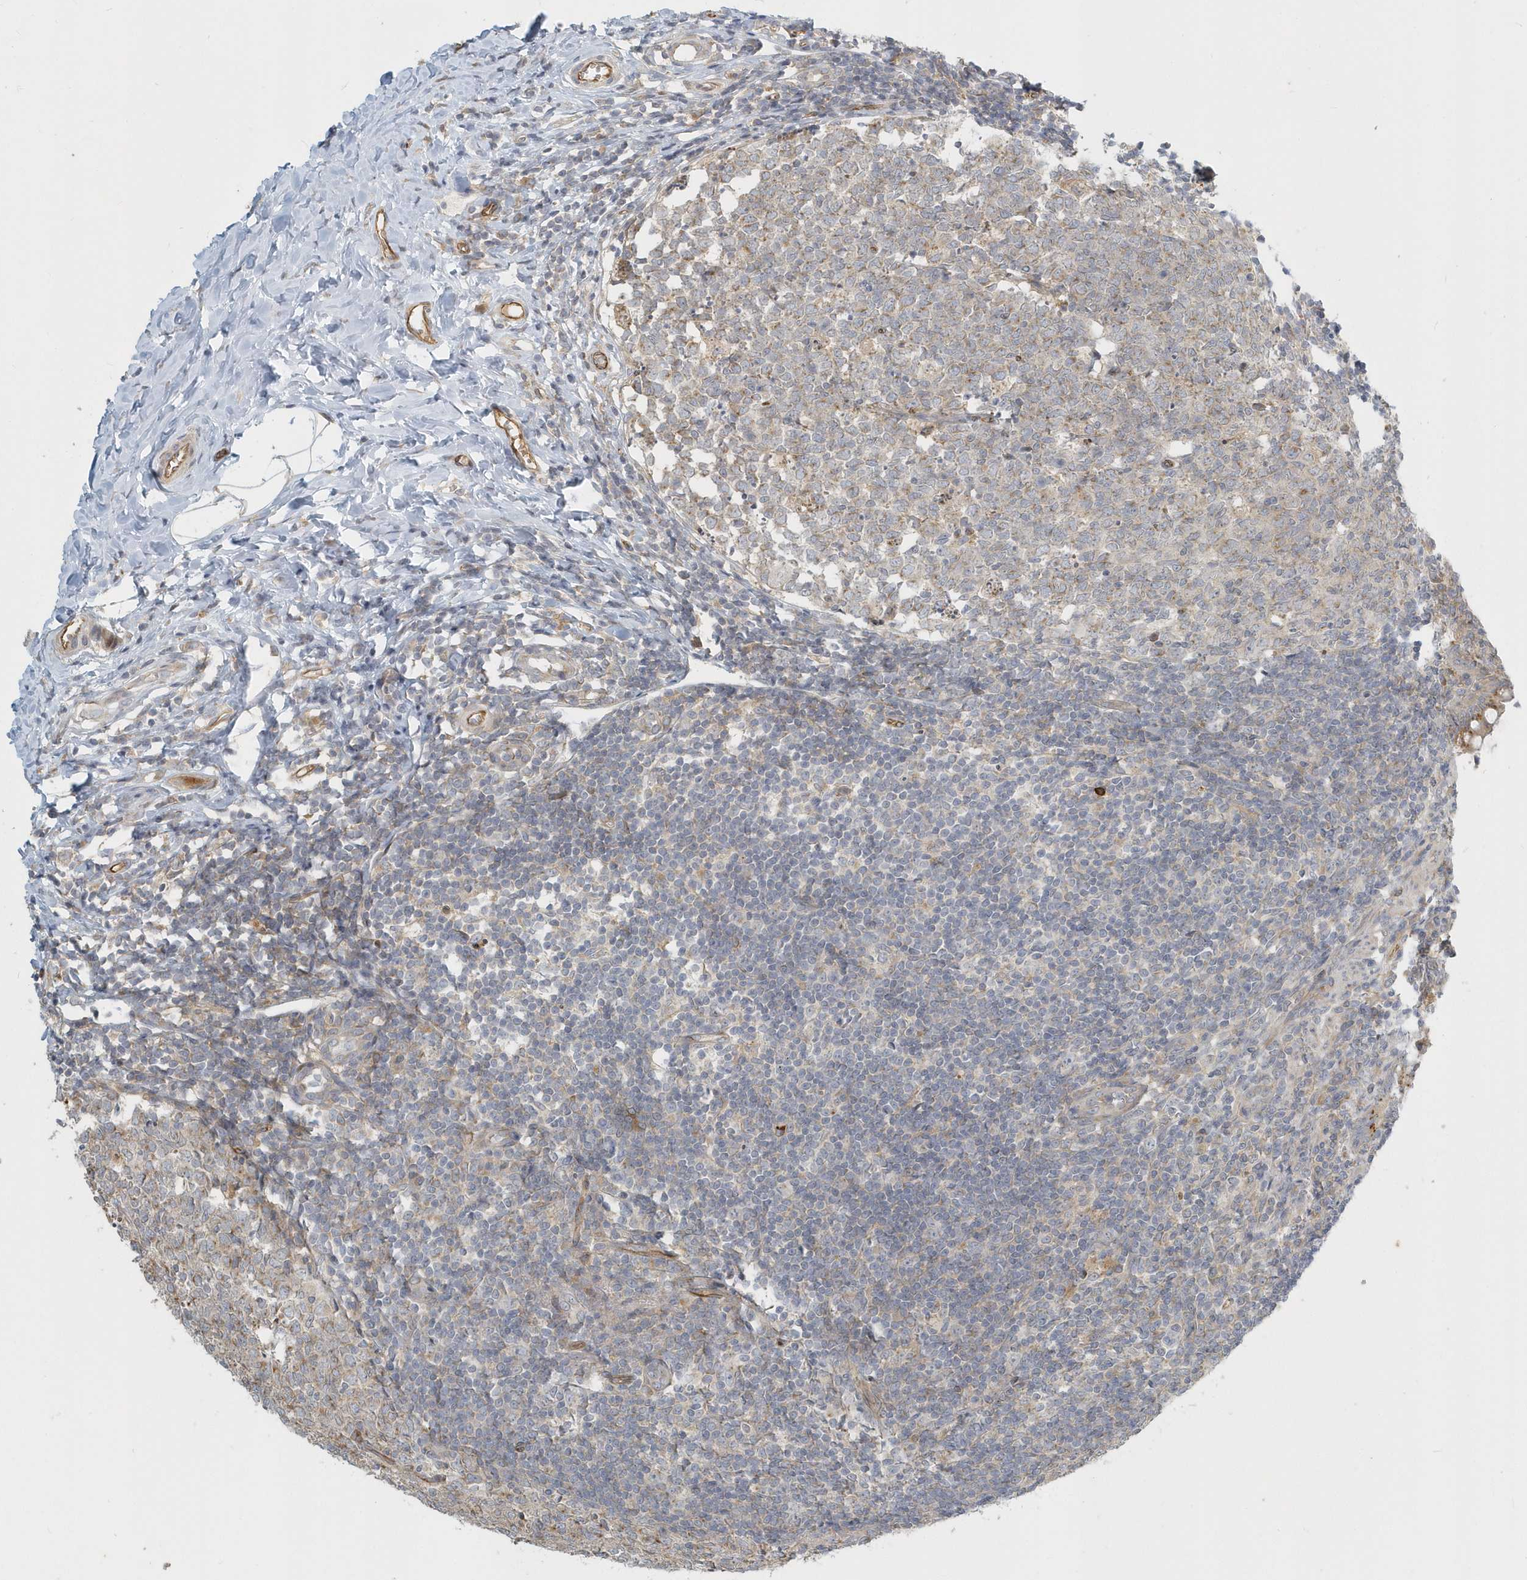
{"staining": {"intensity": "moderate", "quantity": ">75%", "location": "cytoplasmic/membranous"}, "tissue": "appendix", "cell_type": "Glandular cells", "image_type": "normal", "snomed": [{"axis": "morphology", "description": "Normal tissue, NOS"}, {"axis": "topography", "description": "Appendix"}], "caption": "Appendix stained for a protein shows moderate cytoplasmic/membranous positivity in glandular cells.", "gene": "NAPB", "patient": {"sex": "male", "age": 14}}